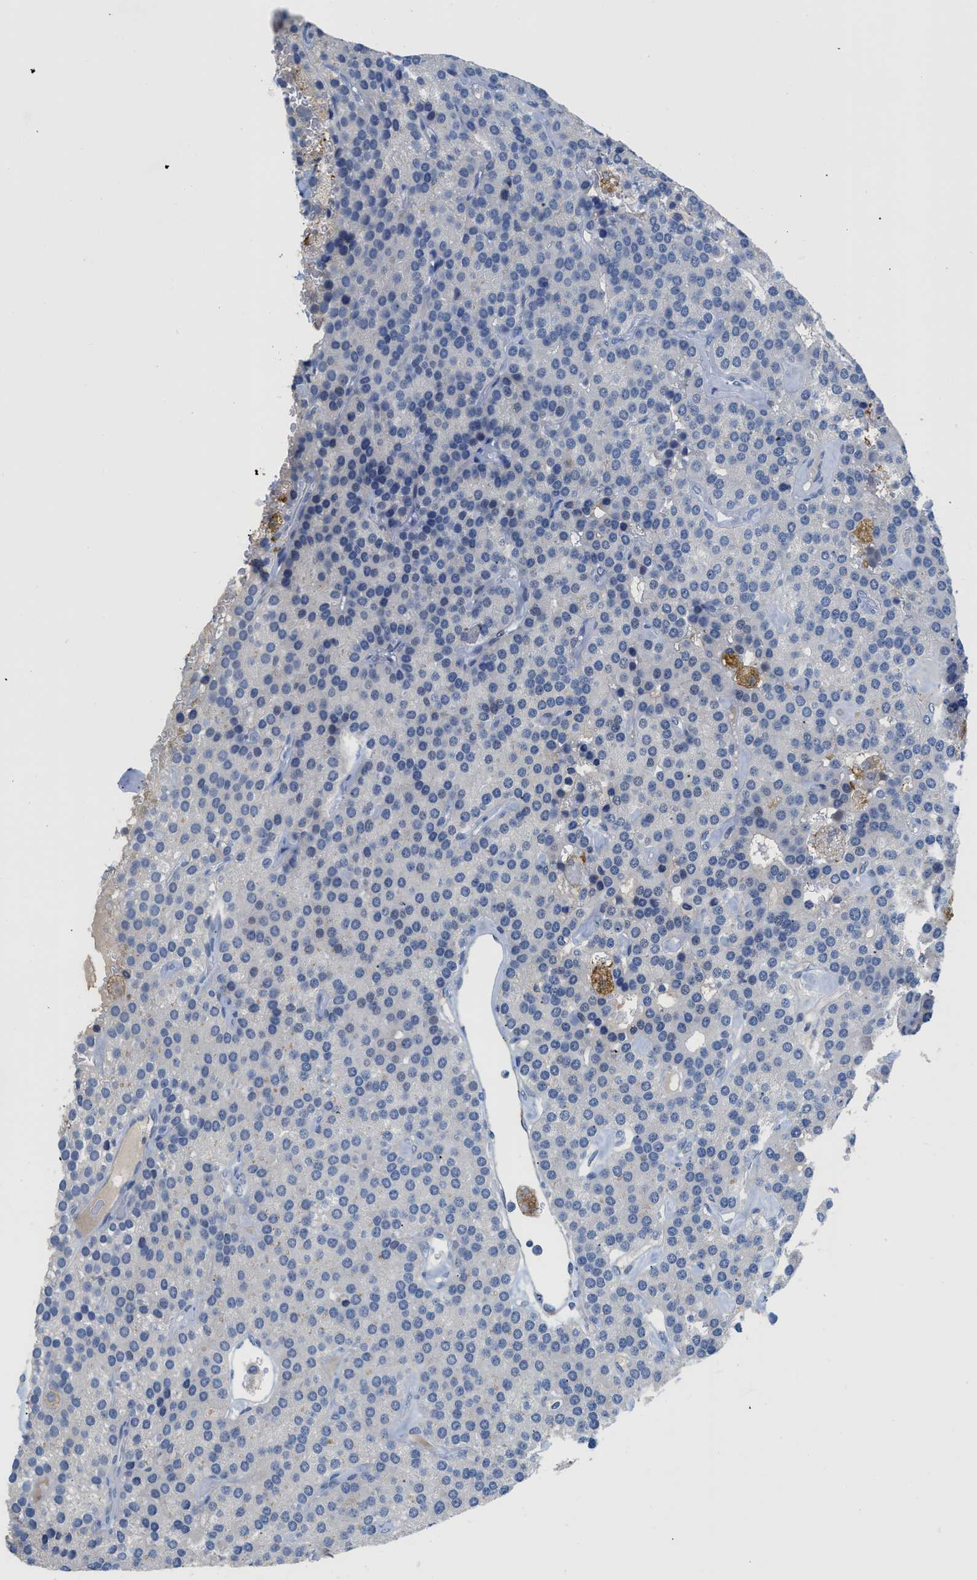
{"staining": {"intensity": "negative", "quantity": "none", "location": "none"}, "tissue": "parathyroid gland", "cell_type": "Glandular cells", "image_type": "normal", "snomed": [{"axis": "morphology", "description": "Normal tissue, NOS"}, {"axis": "morphology", "description": "Adenoma, NOS"}, {"axis": "topography", "description": "Parathyroid gland"}], "caption": "Histopathology image shows no significant protein staining in glandular cells of normal parathyroid gland.", "gene": "OR9K2", "patient": {"sex": "female", "age": 86}}